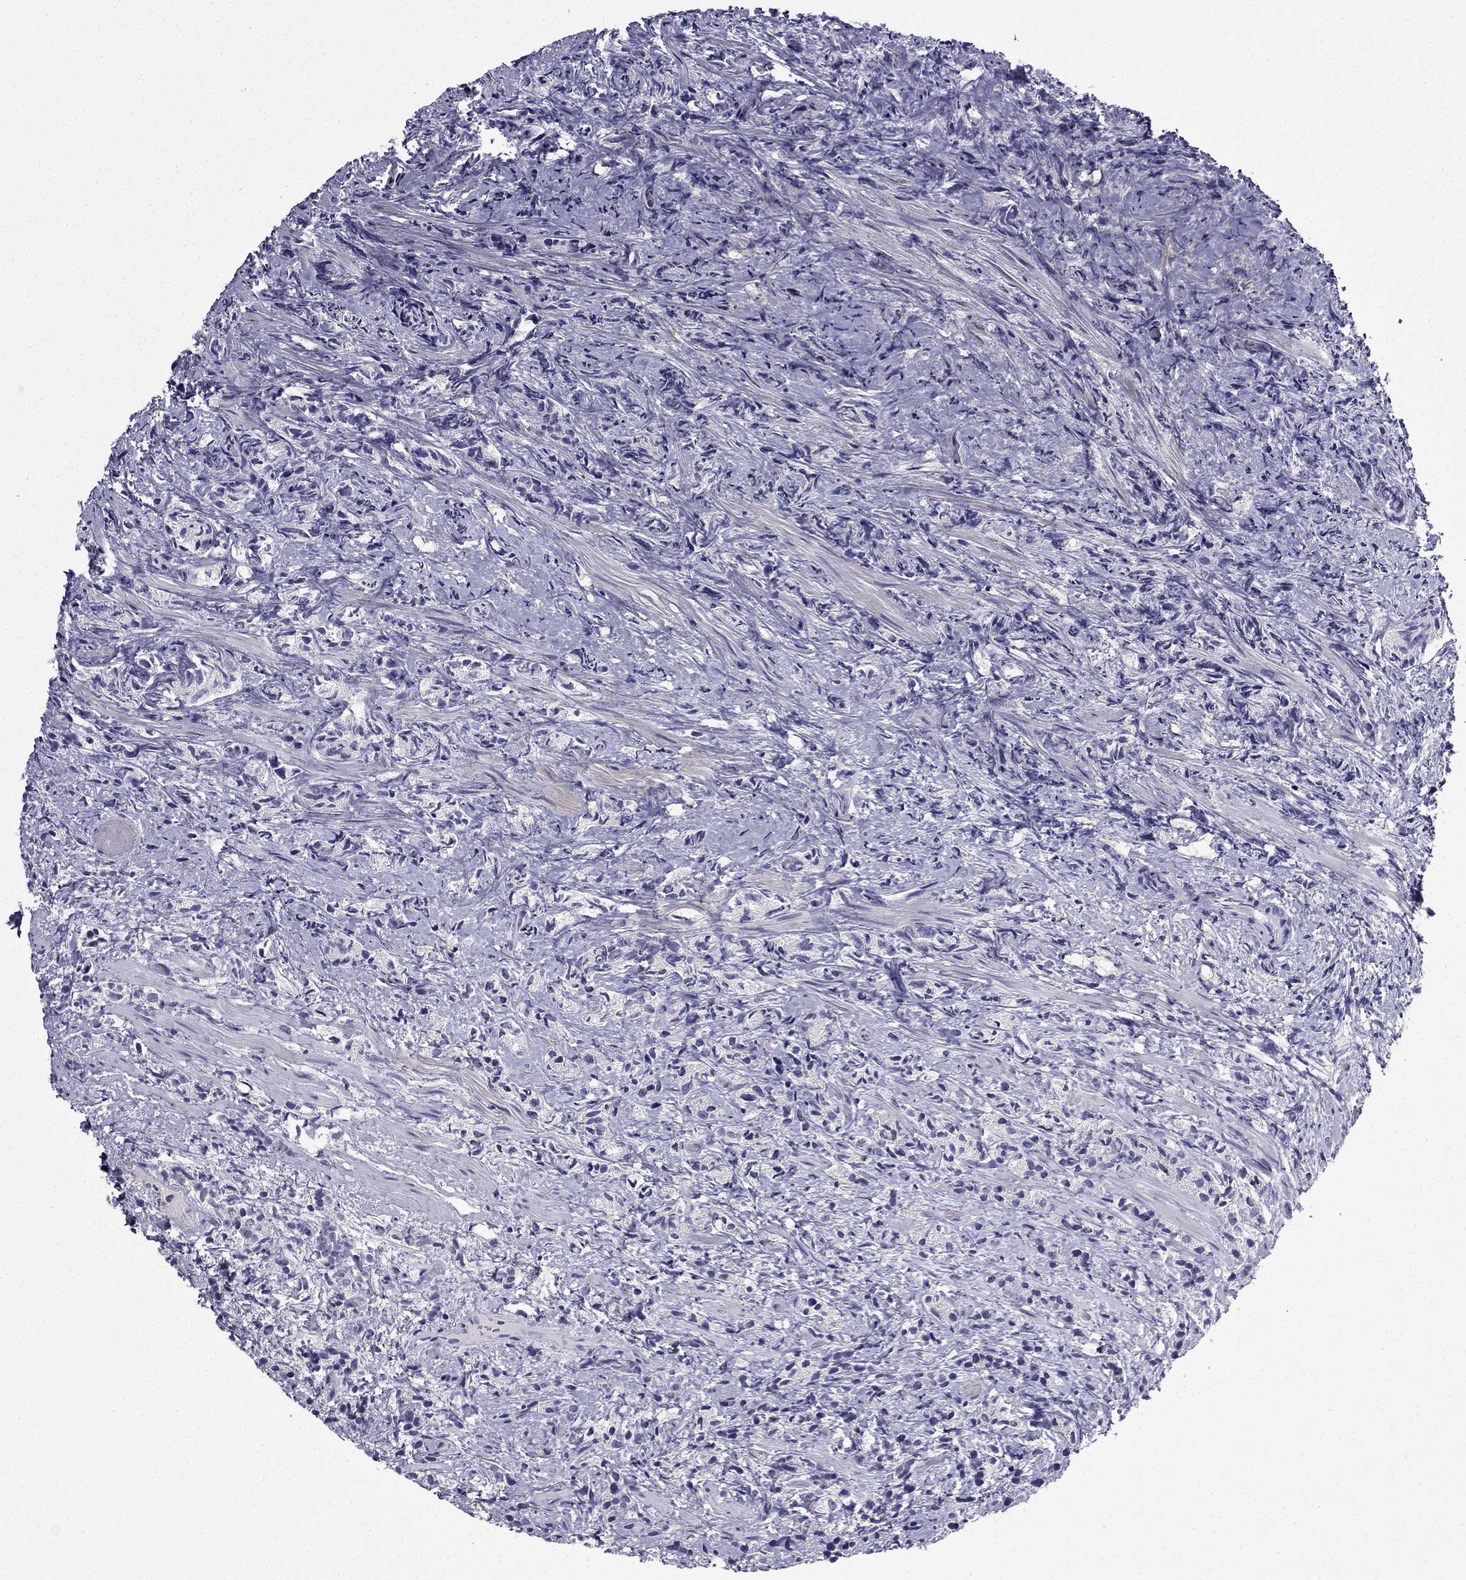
{"staining": {"intensity": "negative", "quantity": "none", "location": "none"}, "tissue": "prostate cancer", "cell_type": "Tumor cells", "image_type": "cancer", "snomed": [{"axis": "morphology", "description": "Adenocarcinoma, High grade"}, {"axis": "topography", "description": "Prostate"}], "caption": "Micrograph shows no significant protein positivity in tumor cells of high-grade adenocarcinoma (prostate).", "gene": "POM121L12", "patient": {"sex": "male", "age": 53}}